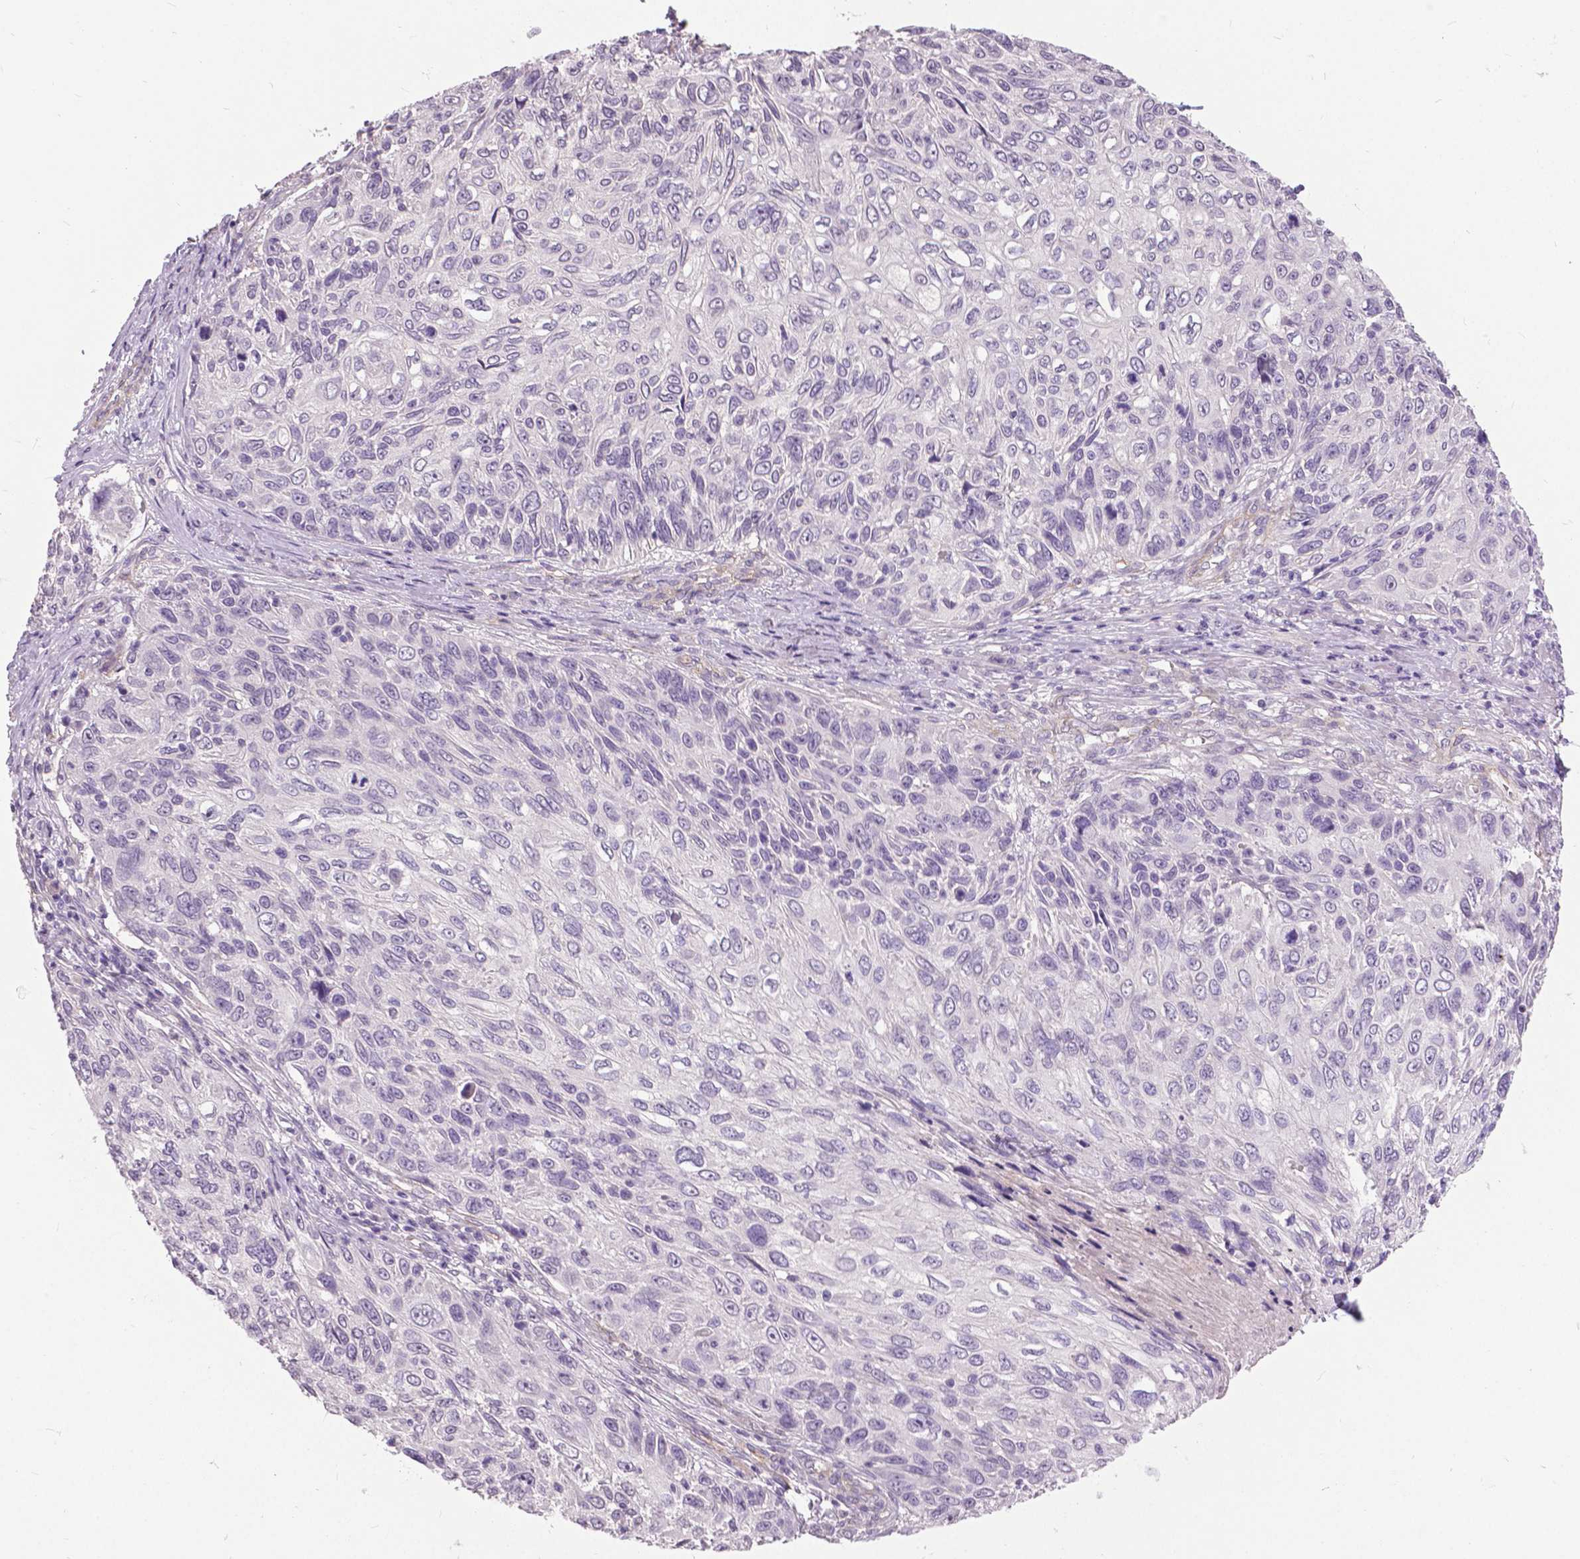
{"staining": {"intensity": "negative", "quantity": "none", "location": "none"}, "tissue": "skin cancer", "cell_type": "Tumor cells", "image_type": "cancer", "snomed": [{"axis": "morphology", "description": "Squamous cell carcinoma, NOS"}, {"axis": "topography", "description": "Skin"}], "caption": "The image exhibits no significant positivity in tumor cells of skin squamous cell carcinoma. (Brightfield microscopy of DAB immunohistochemistry at high magnification).", "gene": "FOXA1", "patient": {"sex": "male", "age": 92}}